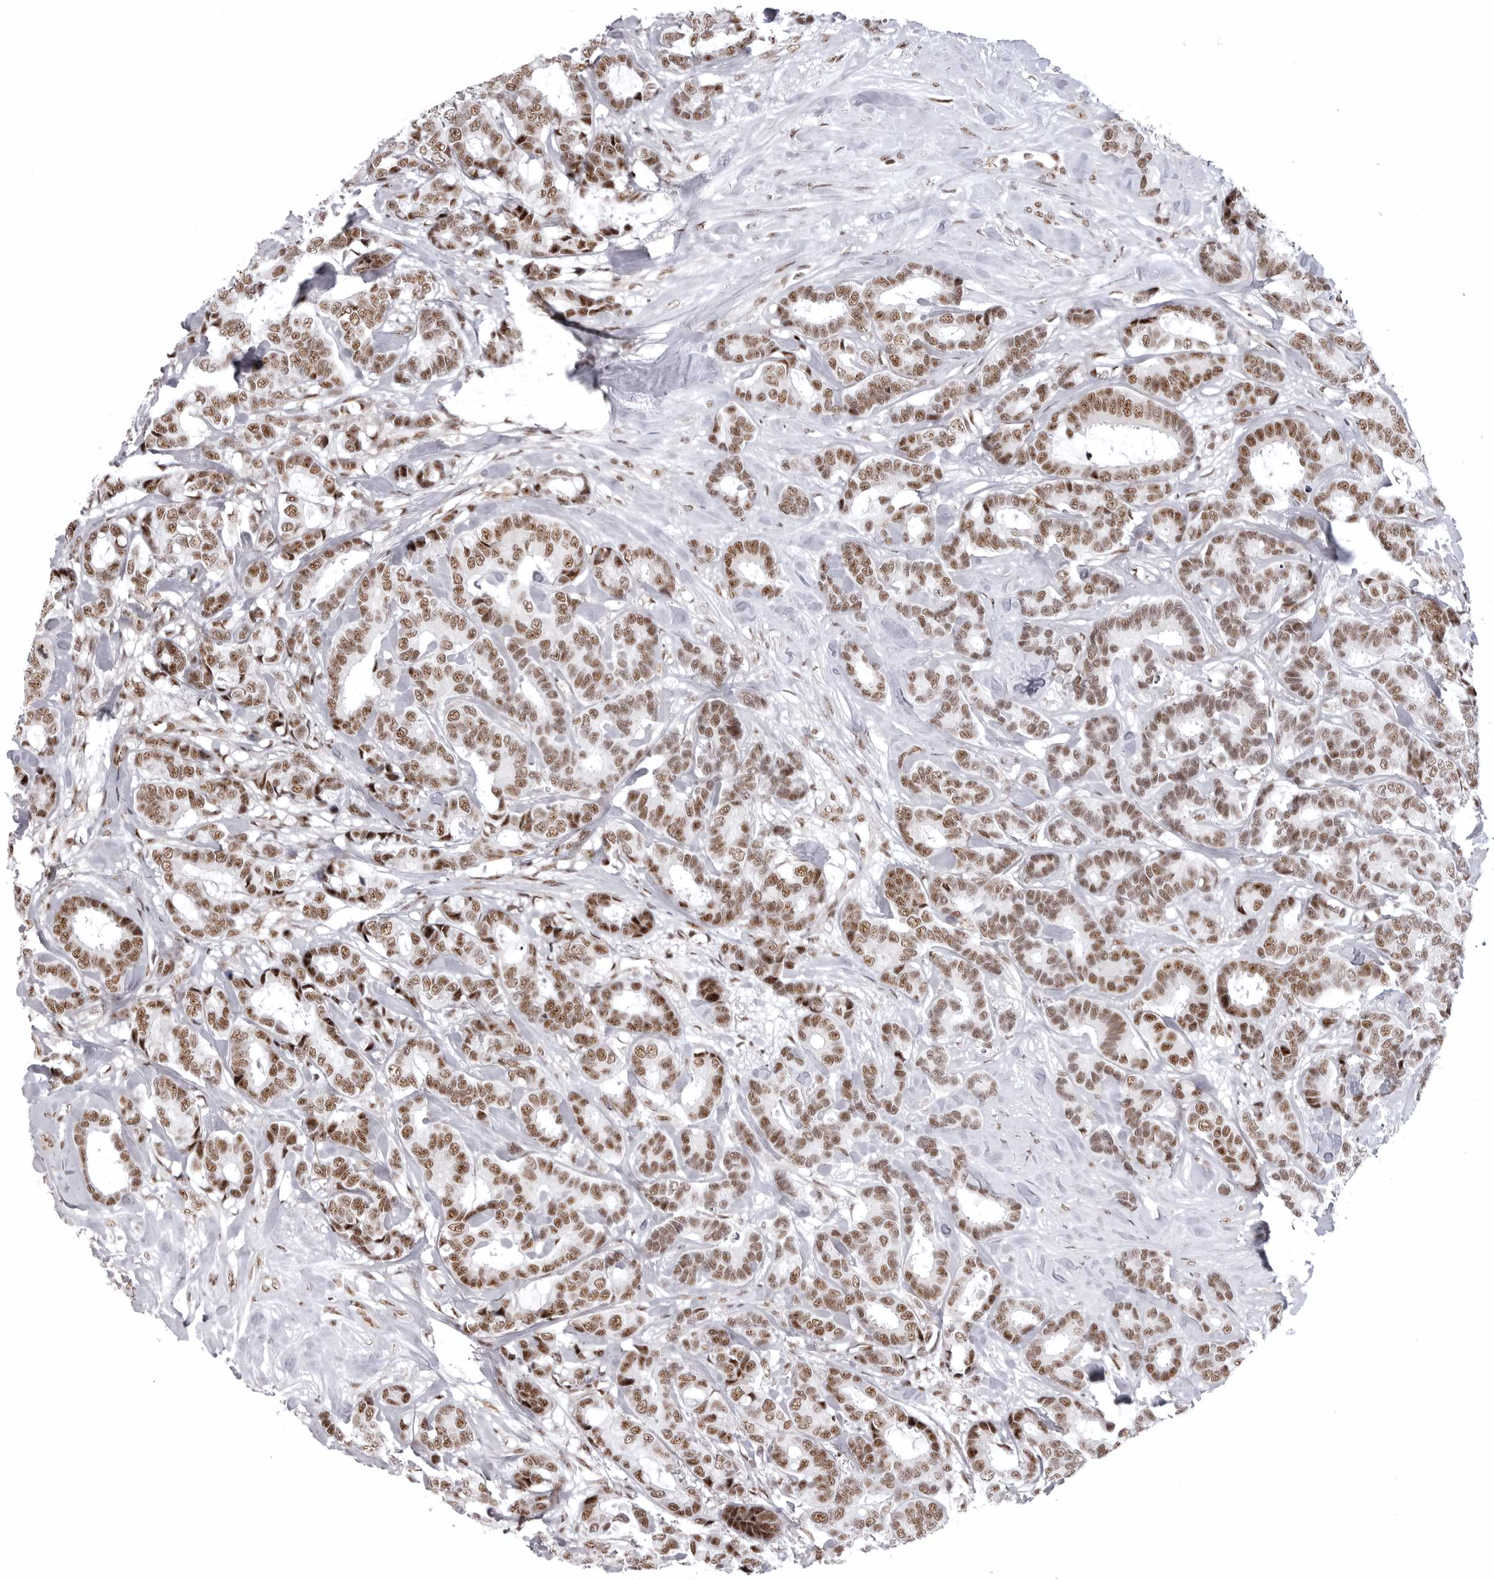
{"staining": {"intensity": "moderate", "quantity": ">75%", "location": "nuclear"}, "tissue": "breast cancer", "cell_type": "Tumor cells", "image_type": "cancer", "snomed": [{"axis": "morphology", "description": "Duct carcinoma"}, {"axis": "topography", "description": "Breast"}], "caption": "This photomicrograph exhibits immunohistochemistry staining of human breast cancer, with medium moderate nuclear expression in about >75% of tumor cells.", "gene": "WRAP53", "patient": {"sex": "female", "age": 87}}